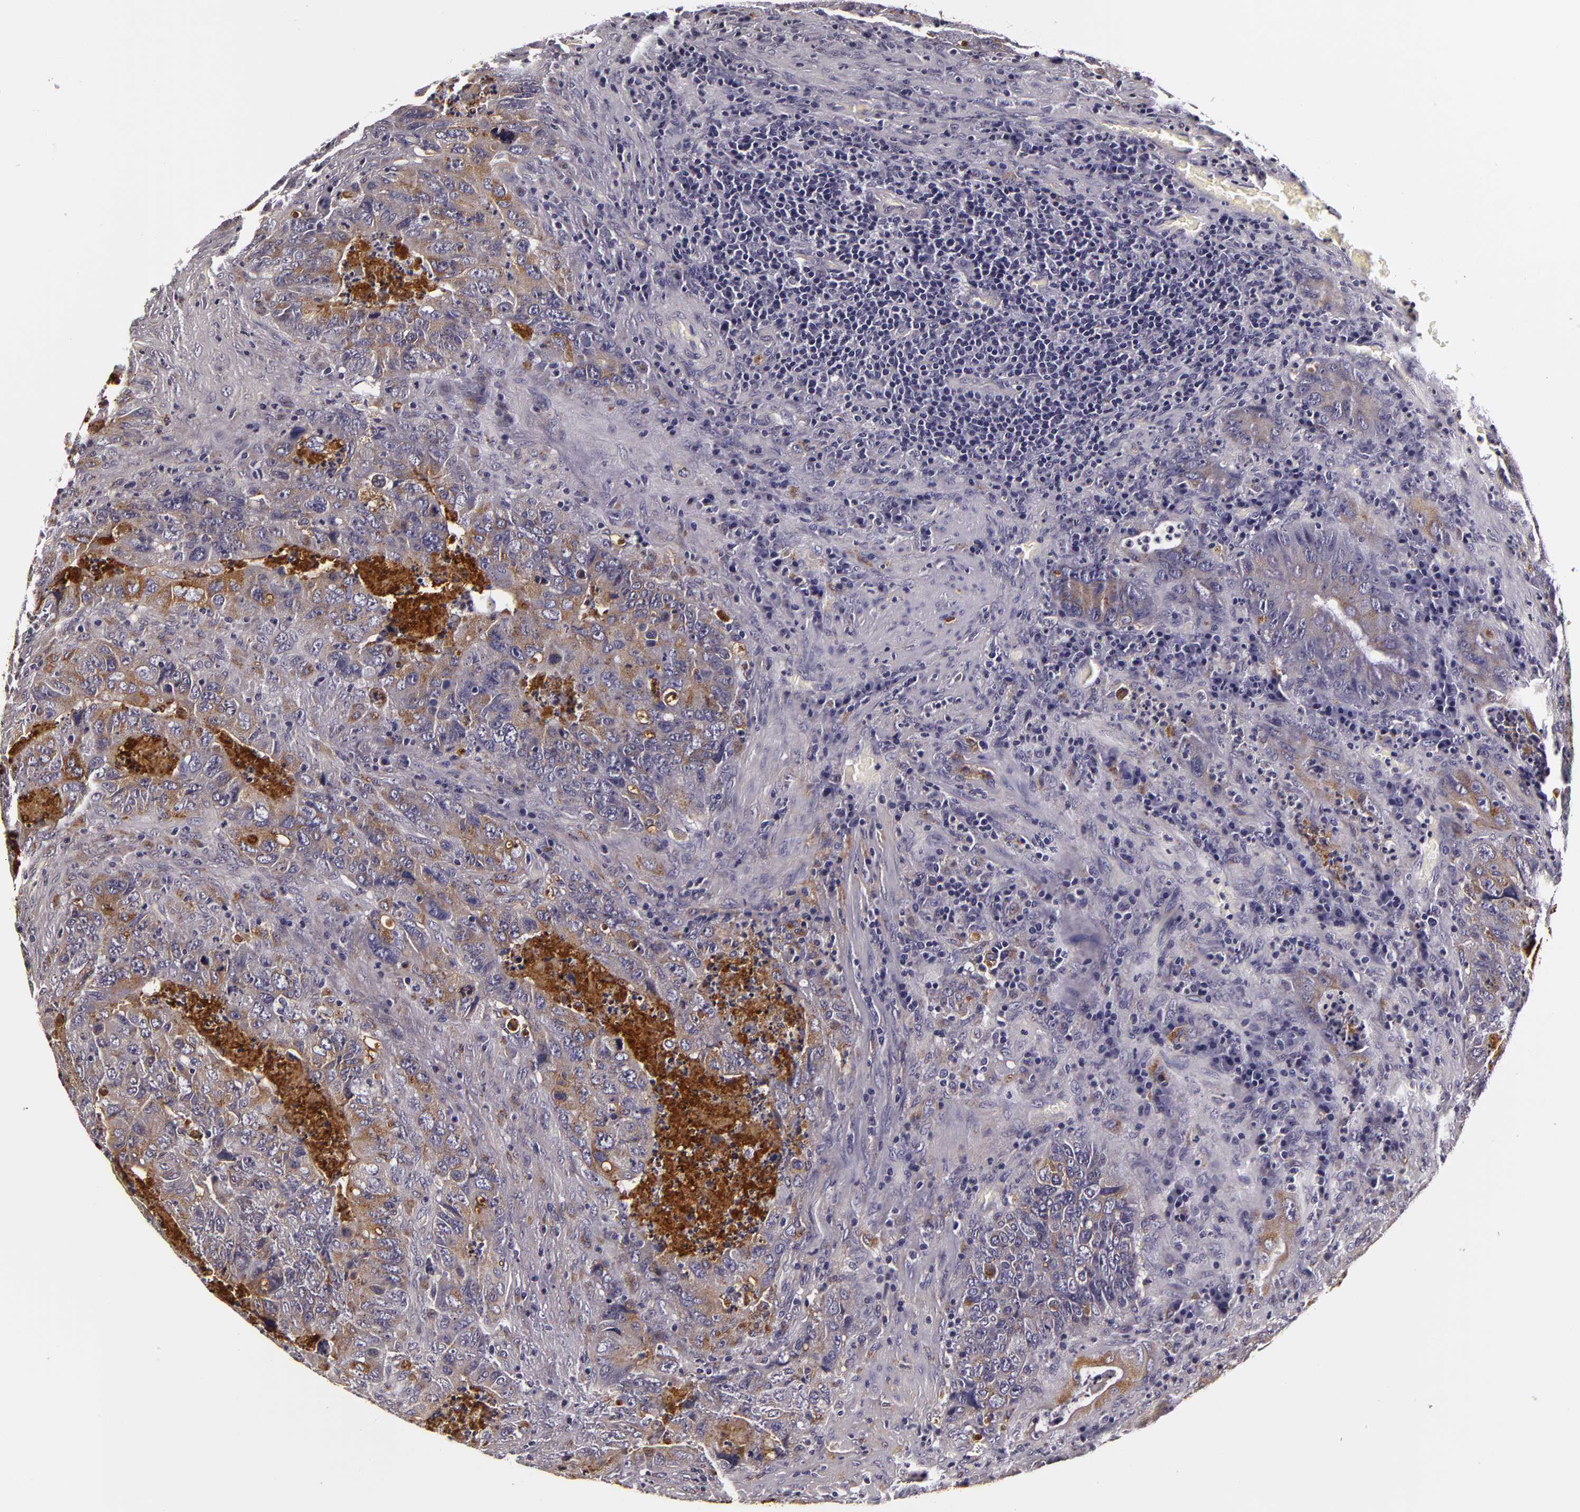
{"staining": {"intensity": "weak", "quantity": "25%-75%", "location": "cytoplasmic/membranous"}, "tissue": "colorectal cancer", "cell_type": "Tumor cells", "image_type": "cancer", "snomed": [{"axis": "morphology", "description": "Adenocarcinoma, NOS"}, {"axis": "topography", "description": "Rectum"}], "caption": "Immunohistochemical staining of human colorectal adenocarcinoma shows weak cytoplasmic/membranous protein staining in approximately 25%-75% of tumor cells.", "gene": "LGALS3BP", "patient": {"sex": "female", "age": 82}}